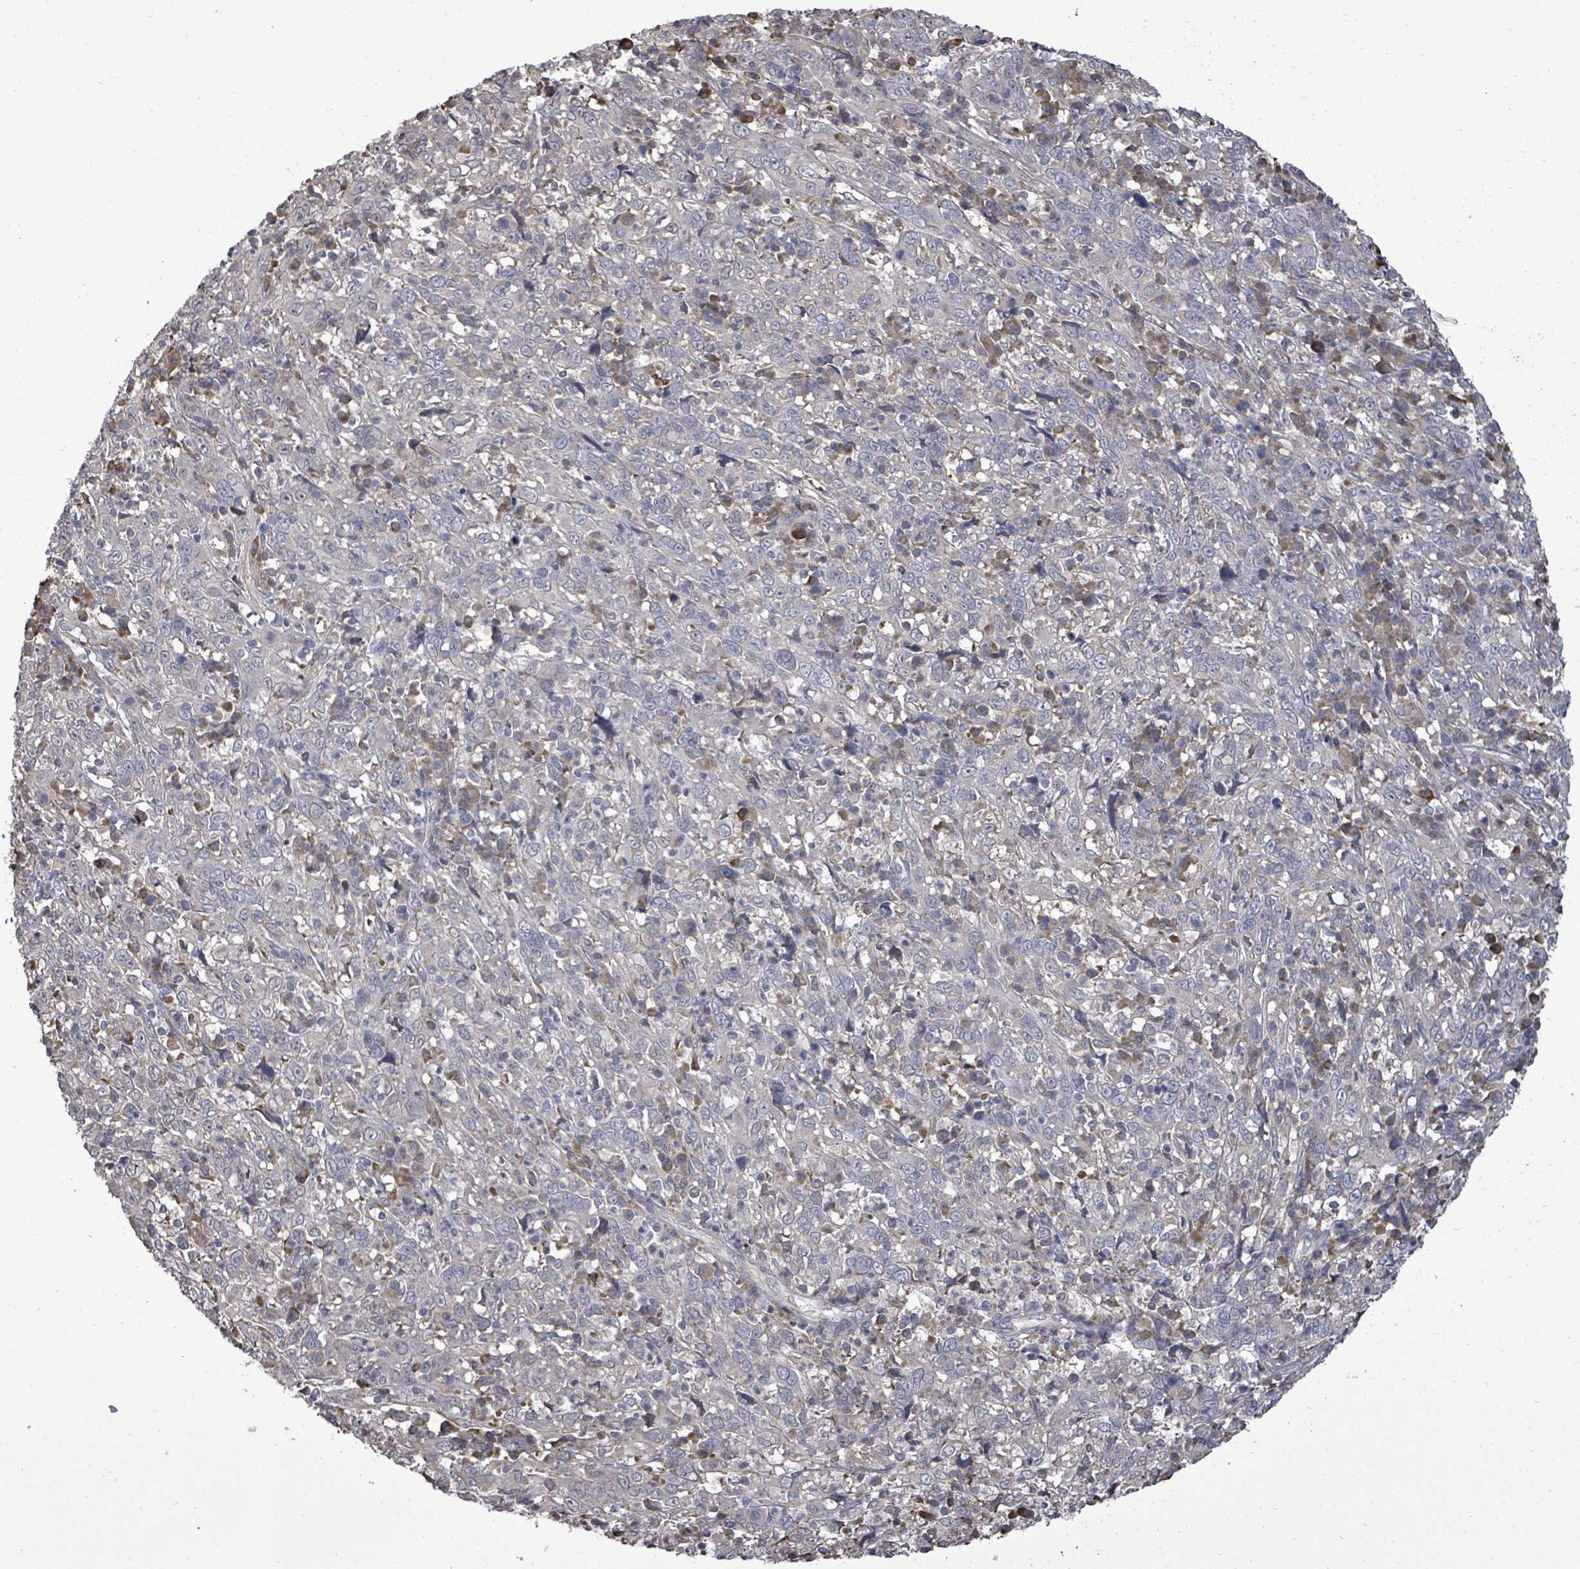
{"staining": {"intensity": "negative", "quantity": "none", "location": "none"}, "tissue": "cervical cancer", "cell_type": "Tumor cells", "image_type": "cancer", "snomed": [{"axis": "morphology", "description": "Squamous cell carcinoma, NOS"}, {"axis": "topography", "description": "Cervix"}], "caption": "This is an IHC image of cervical cancer (squamous cell carcinoma). There is no expression in tumor cells.", "gene": "POMGNT2", "patient": {"sex": "female", "age": 46}}